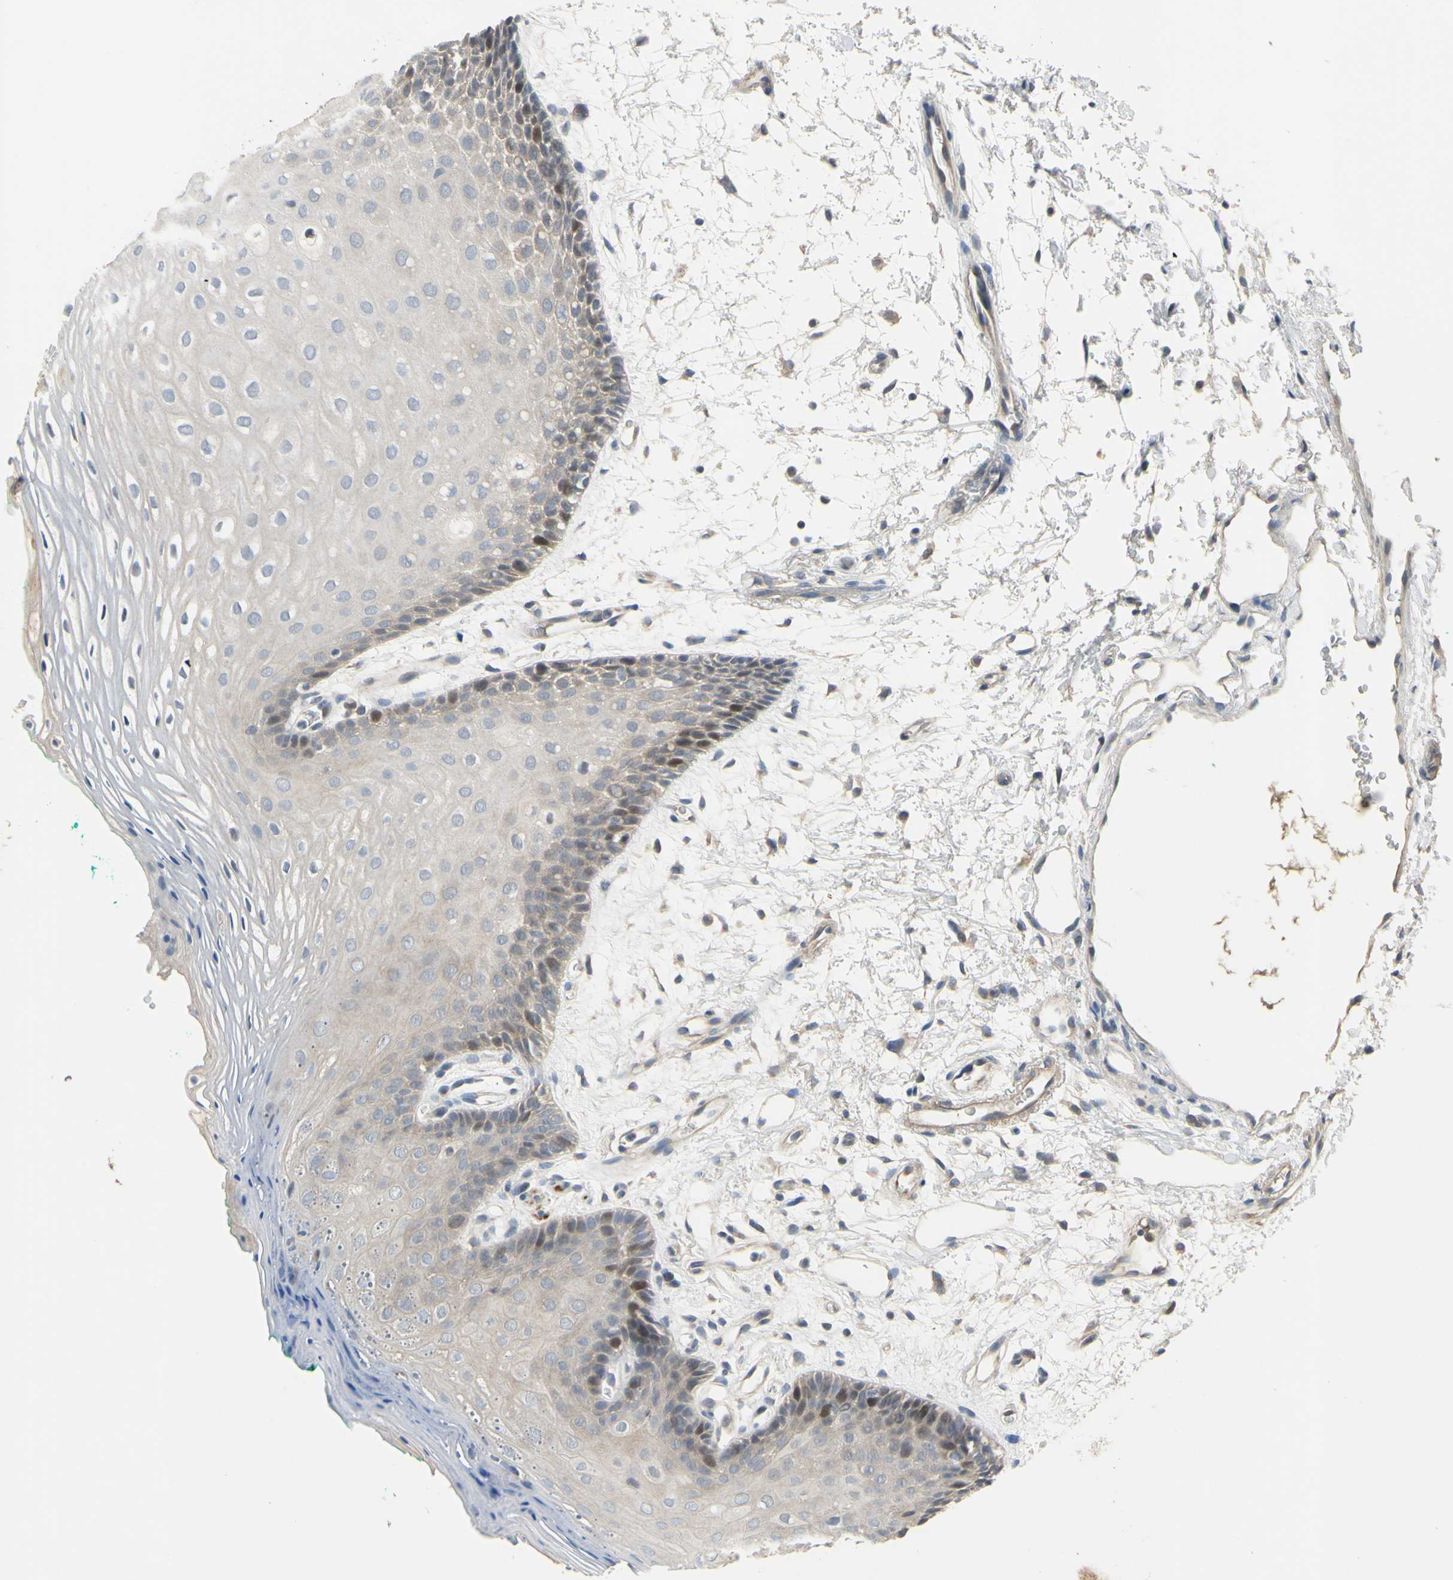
{"staining": {"intensity": "negative", "quantity": "none", "location": "none"}, "tissue": "oral mucosa", "cell_type": "Squamous epithelial cells", "image_type": "normal", "snomed": [{"axis": "morphology", "description": "Normal tissue, NOS"}, {"axis": "topography", "description": "Skeletal muscle"}, {"axis": "topography", "description": "Oral tissue"}, {"axis": "topography", "description": "Peripheral nerve tissue"}], "caption": "Micrograph shows no significant protein staining in squamous epithelial cells of benign oral mucosa. (DAB (3,3'-diaminobenzidine) immunohistochemistry with hematoxylin counter stain).", "gene": "LHX9", "patient": {"sex": "female", "age": 84}}